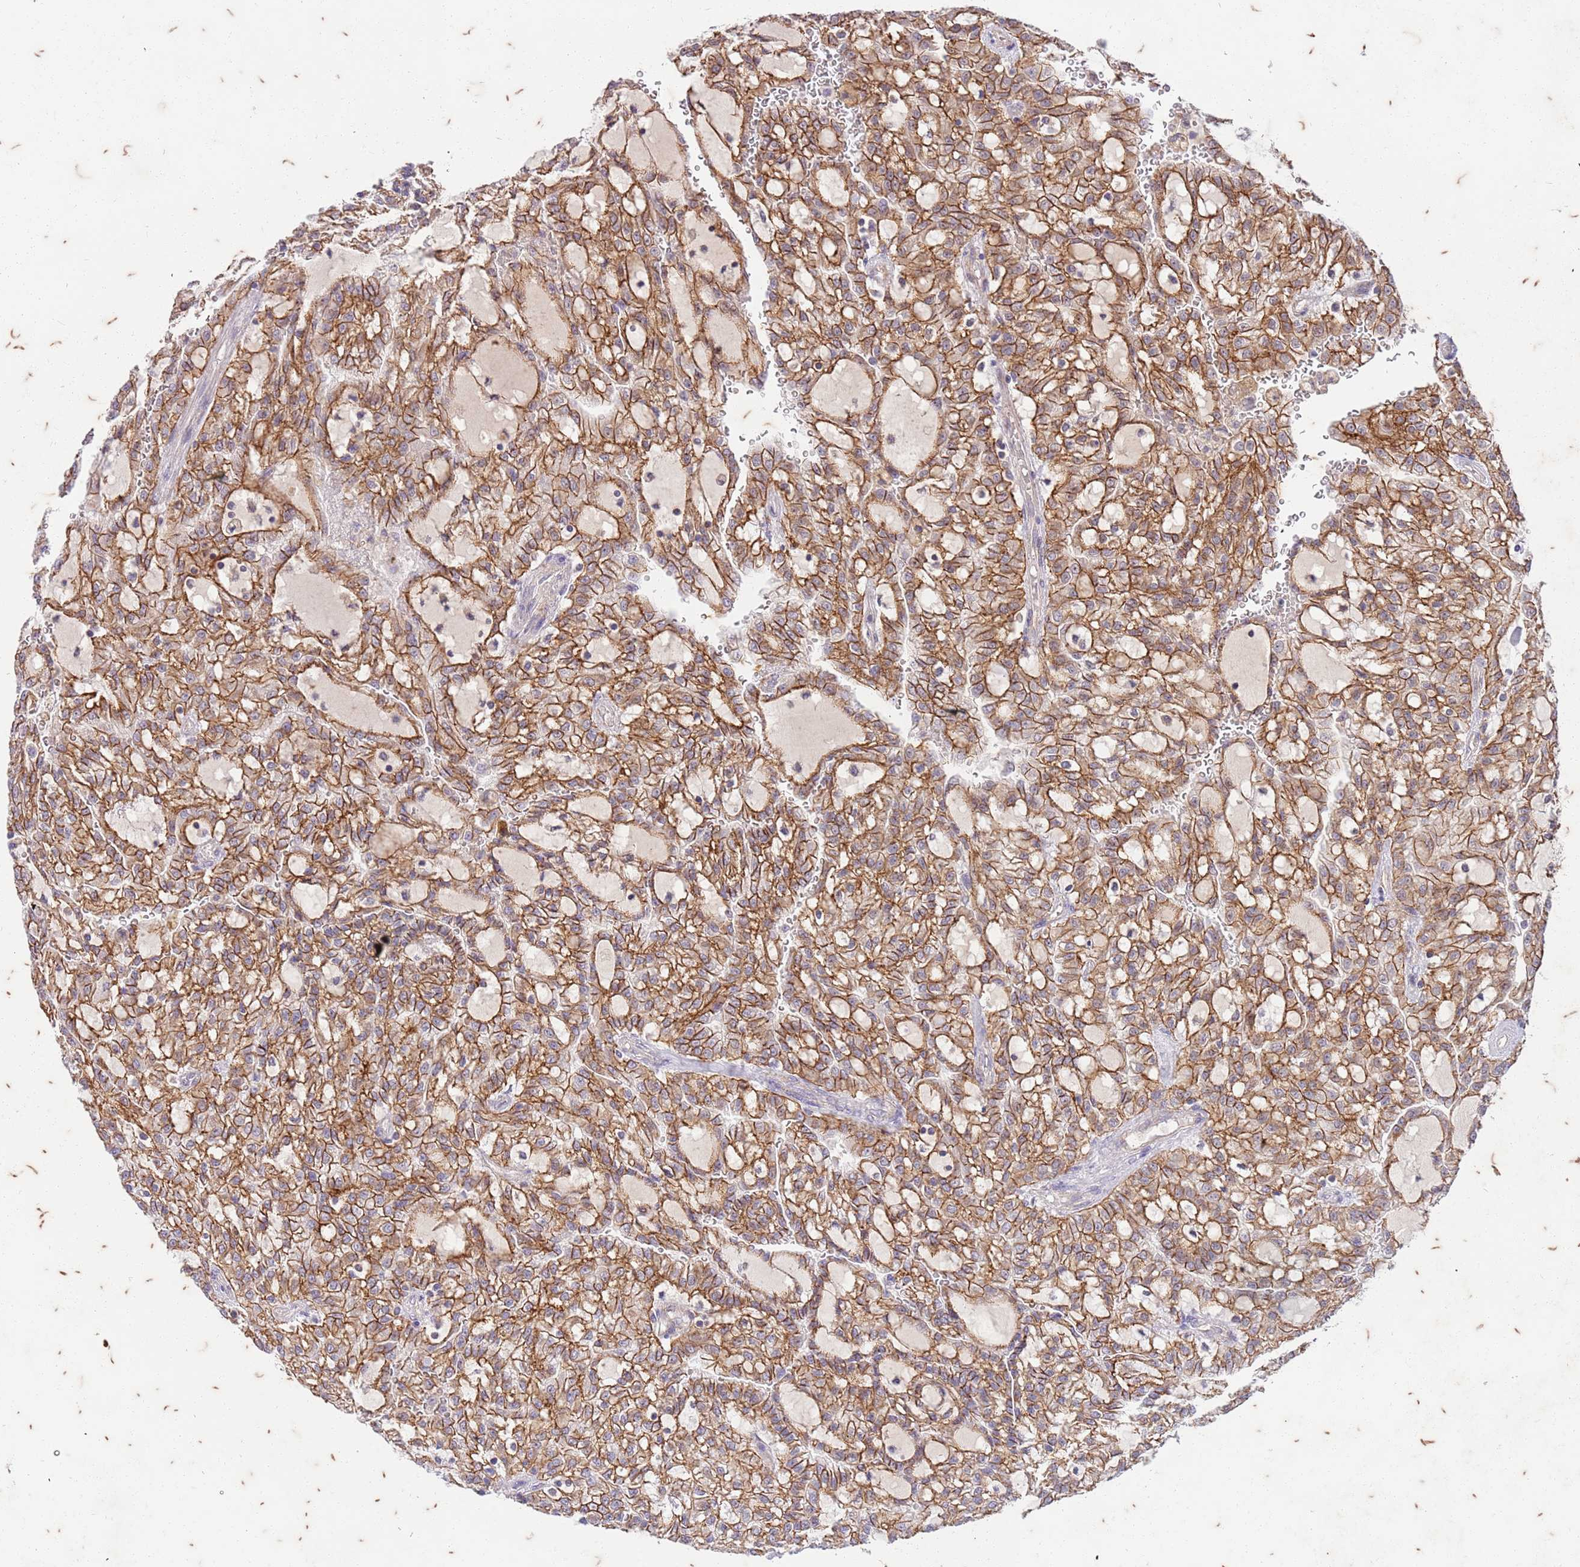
{"staining": {"intensity": "strong", "quantity": ">75%", "location": "cytoplasmic/membranous"}, "tissue": "renal cancer", "cell_type": "Tumor cells", "image_type": "cancer", "snomed": [{"axis": "morphology", "description": "Adenocarcinoma, NOS"}, {"axis": "topography", "description": "Kidney"}], "caption": "Immunohistochemistry (DAB) staining of renal cancer demonstrates strong cytoplasmic/membranous protein expression in about >75% of tumor cells.", "gene": "RAPGEF3", "patient": {"sex": "male", "age": 63}}